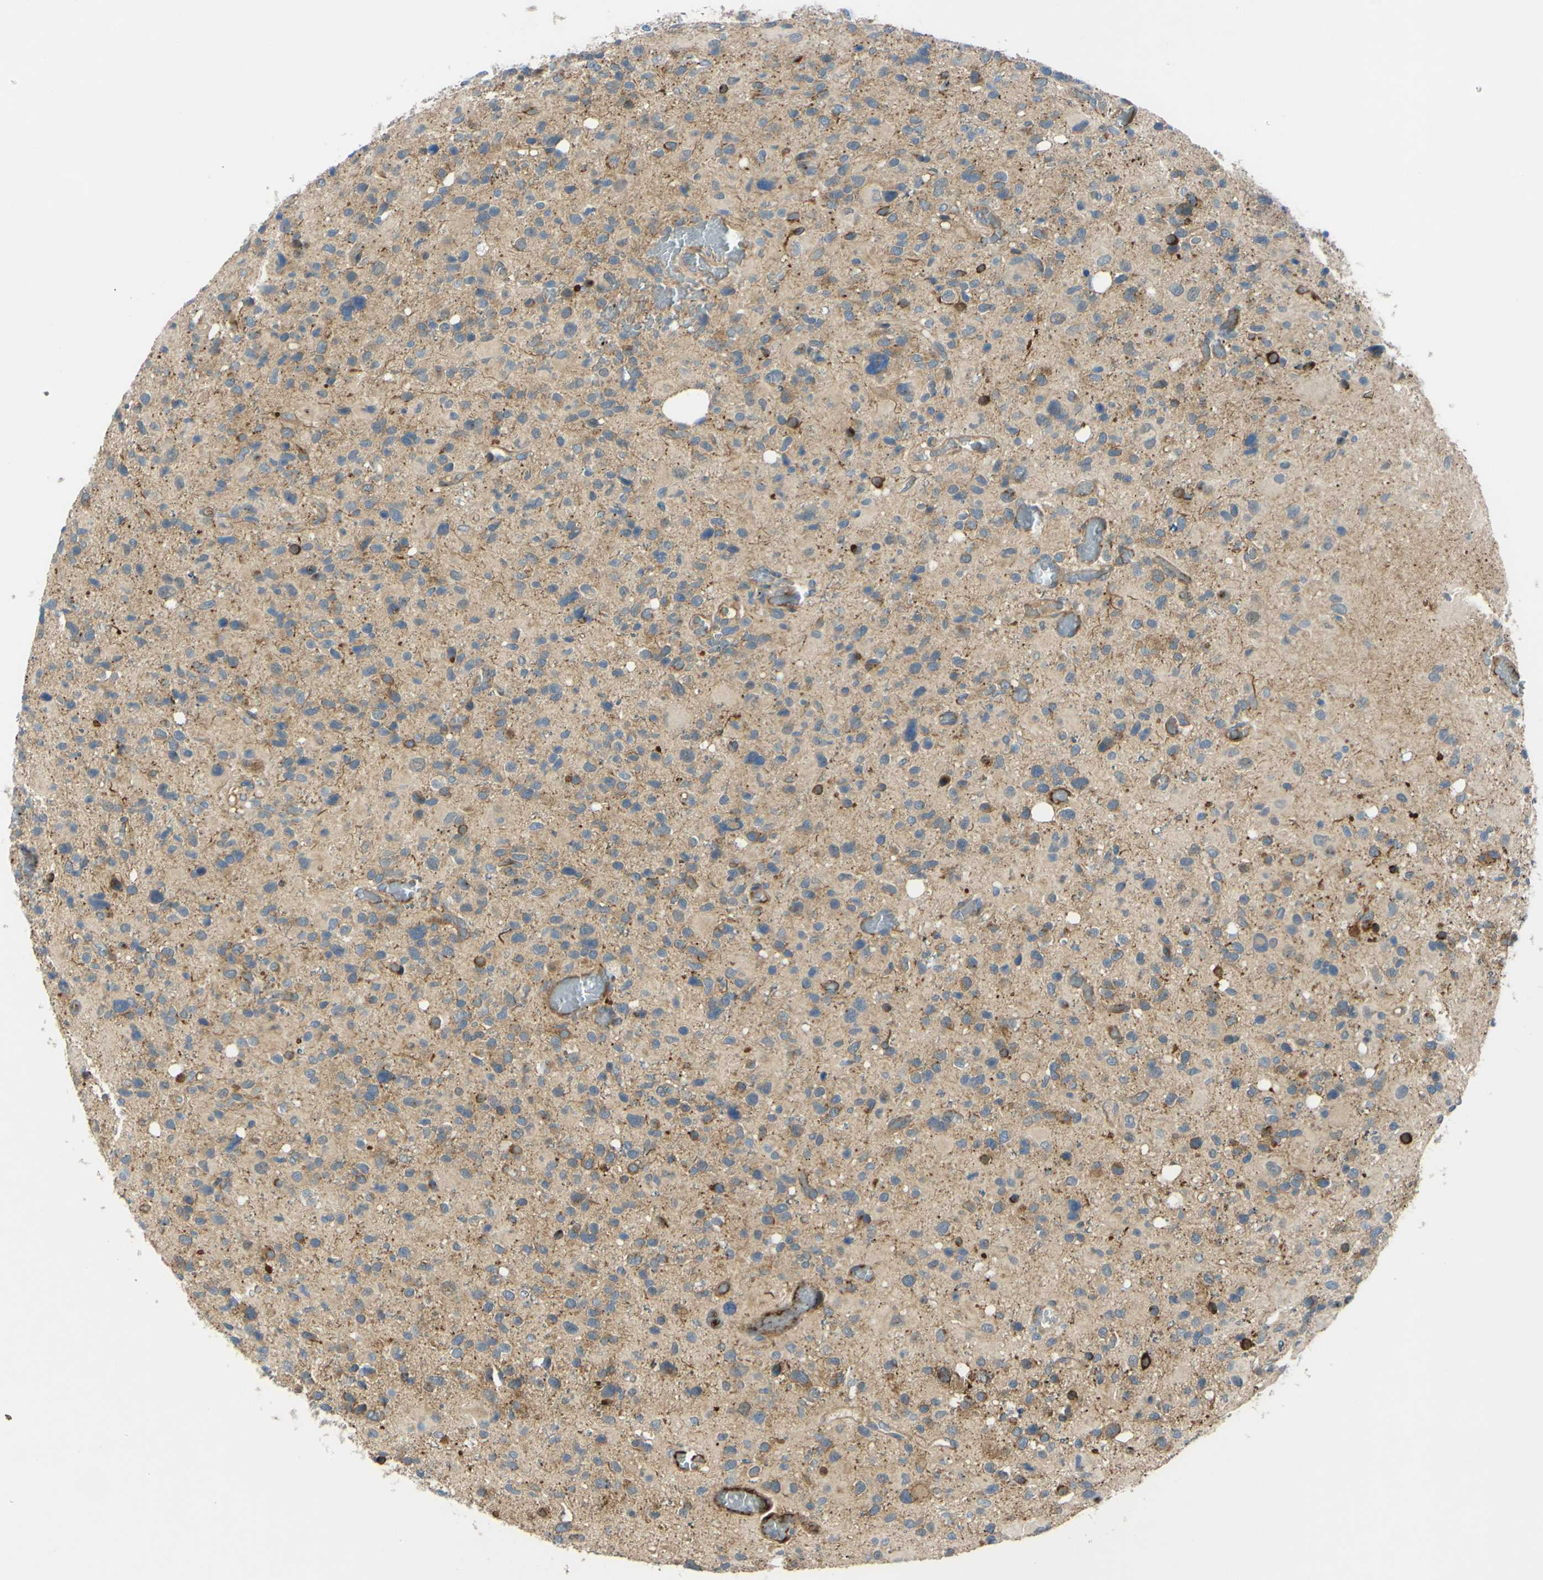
{"staining": {"intensity": "moderate", "quantity": "25%-75%", "location": "cytoplasmic/membranous"}, "tissue": "glioma", "cell_type": "Tumor cells", "image_type": "cancer", "snomed": [{"axis": "morphology", "description": "Glioma, malignant, High grade"}, {"axis": "topography", "description": "Brain"}], "caption": "Immunohistochemical staining of malignant glioma (high-grade) shows medium levels of moderate cytoplasmic/membranous staining in about 25%-75% of tumor cells.", "gene": "ARHGAP1", "patient": {"sex": "male", "age": 48}}